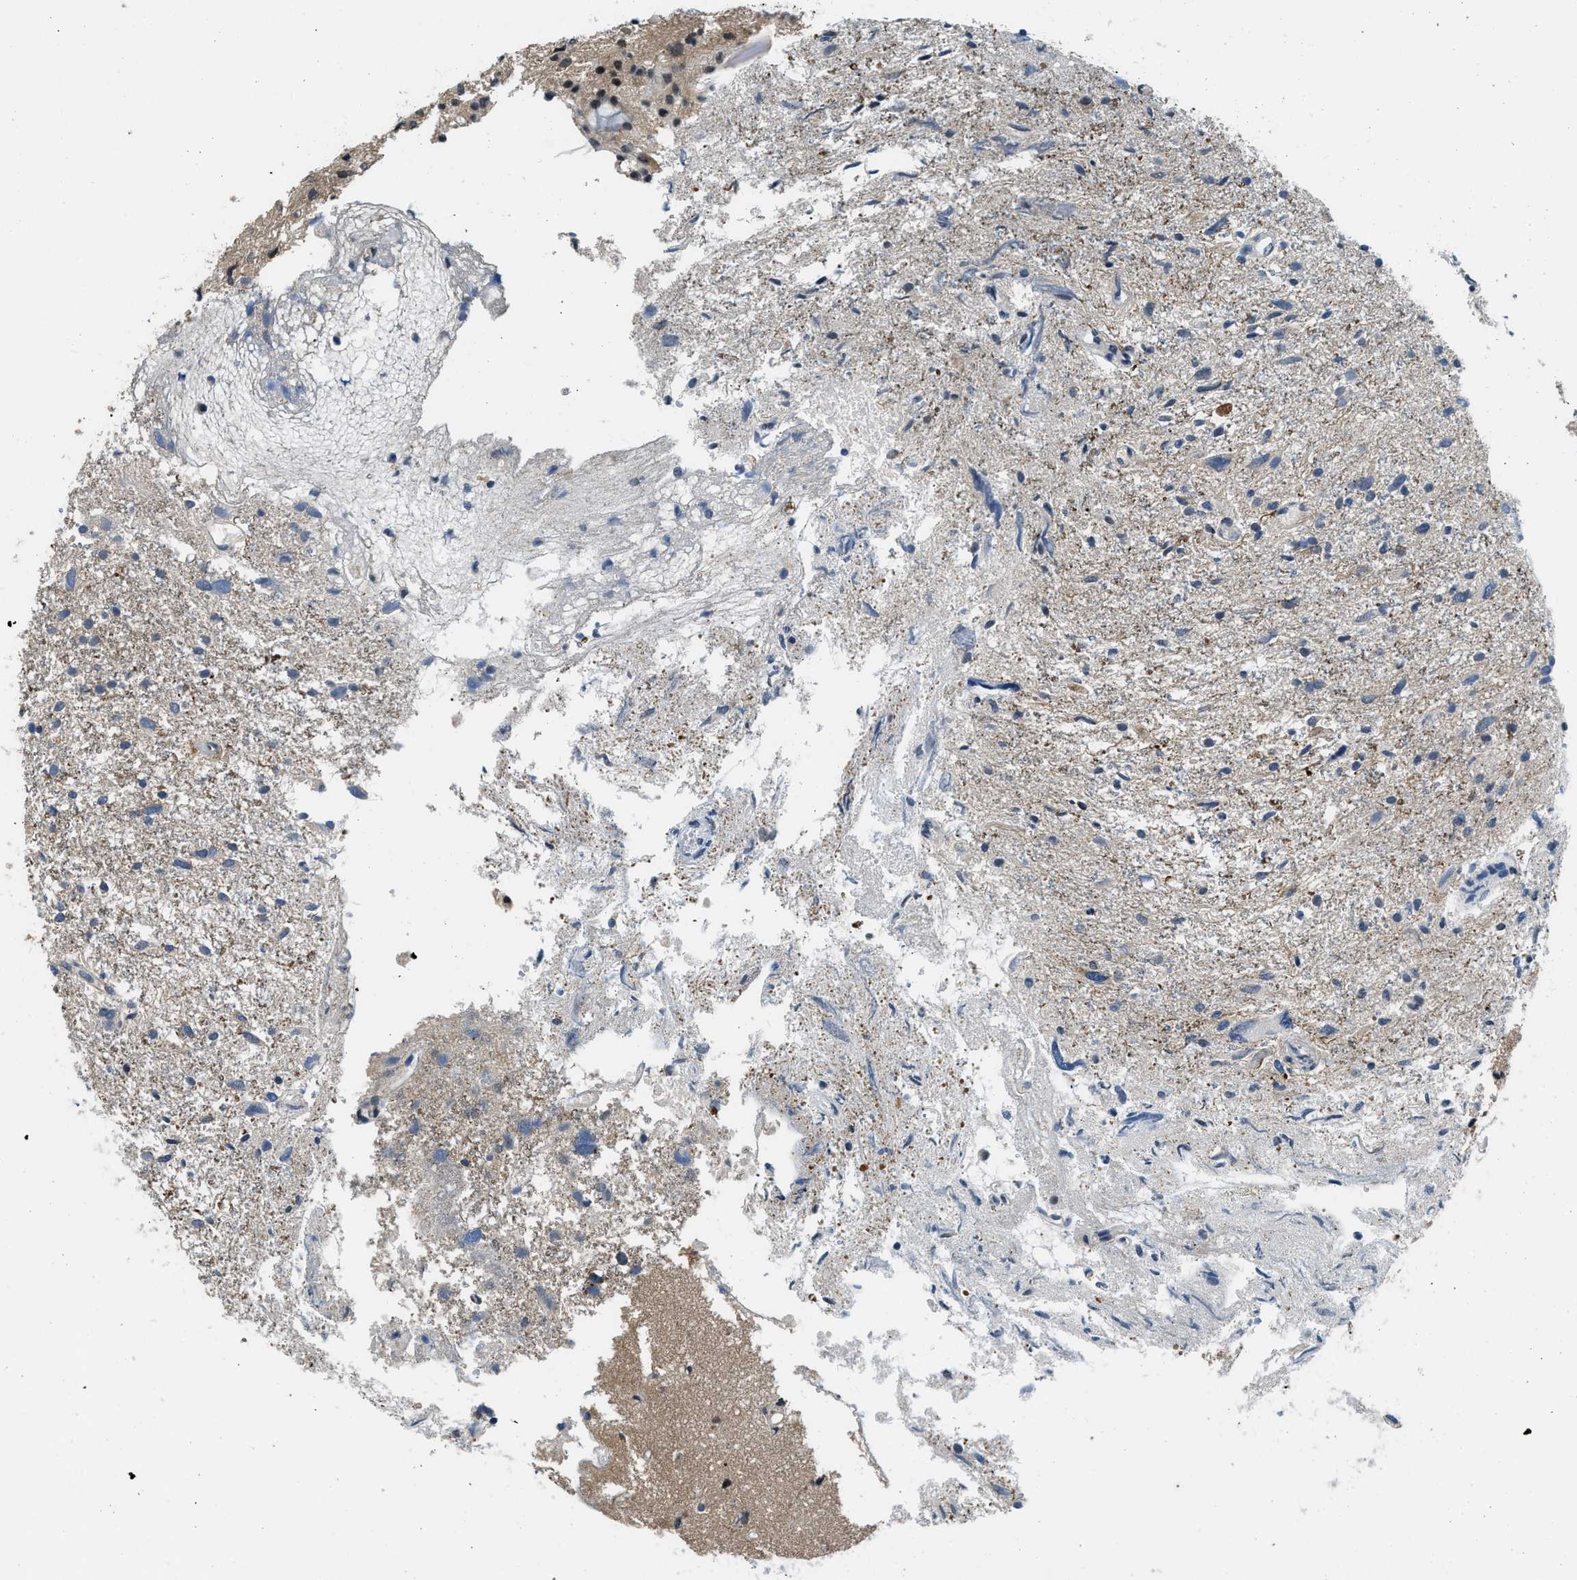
{"staining": {"intensity": "negative", "quantity": "none", "location": "none"}, "tissue": "glioma", "cell_type": "Tumor cells", "image_type": "cancer", "snomed": [{"axis": "morphology", "description": "Glioma, malignant, High grade"}, {"axis": "topography", "description": "Brain"}], "caption": "Image shows no protein positivity in tumor cells of glioma tissue.", "gene": "MTMR1", "patient": {"sex": "female", "age": 59}}